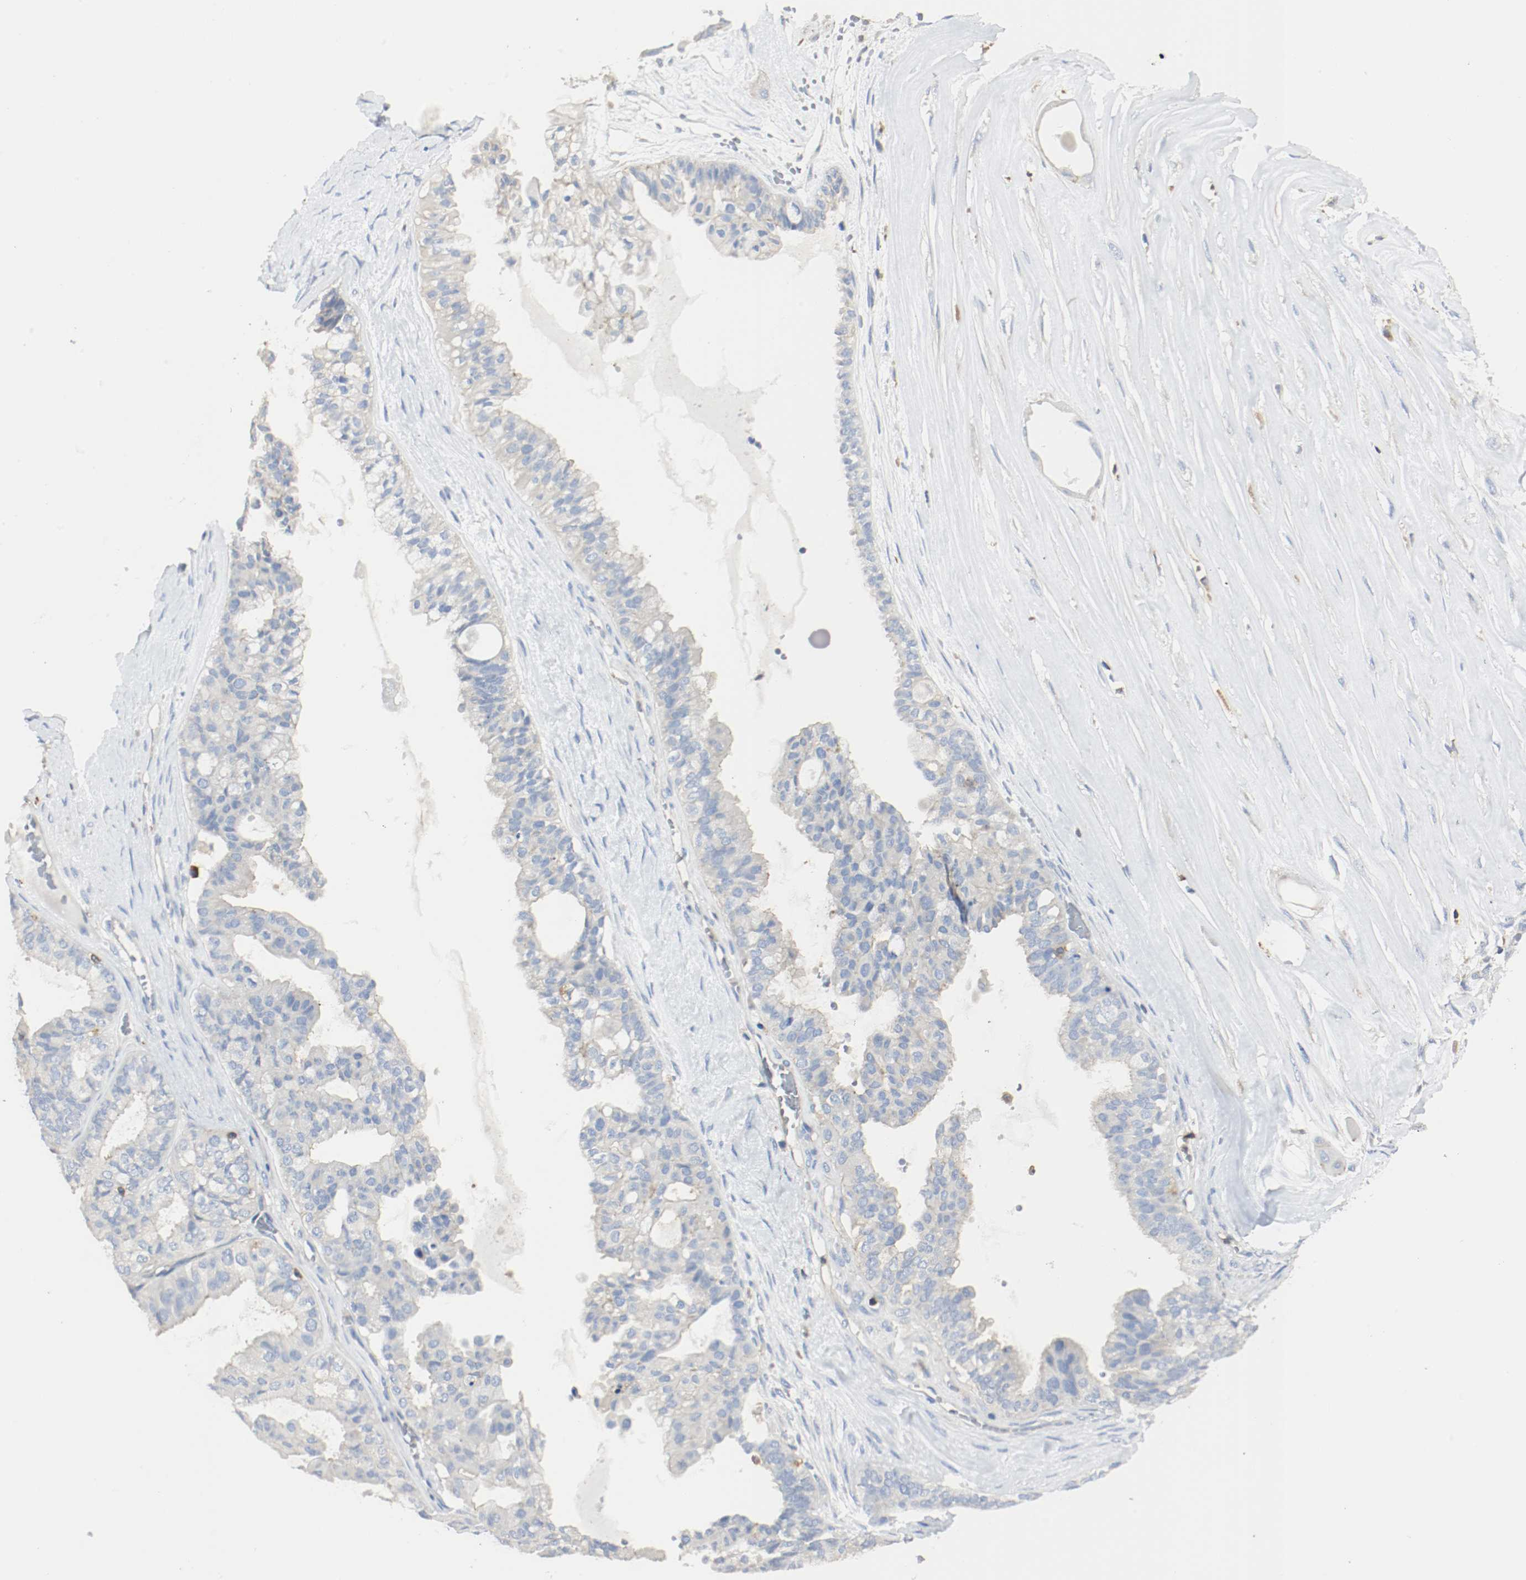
{"staining": {"intensity": "weak", "quantity": "25%-75%", "location": "cytoplasmic/membranous"}, "tissue": "ovarian cancer", "cell_type": "Tumor cells", "image_type": "cancer", "snomed": [{"axis": "morphology", "description": "Carcinoma, NOS"}, {"axis": "morphology", "description": "Carcinoma, endometroid"}, {"axis": "topography", "description": "Ovary"}], "caption": "Tumor cells demonstrate low levels of weak cytoplasmic/membranous positivity in approximately 25%-75% of cells in ovarian cancer.", "gene": "ARPC1B", "patient": {"sex": "female", "age": 50}}